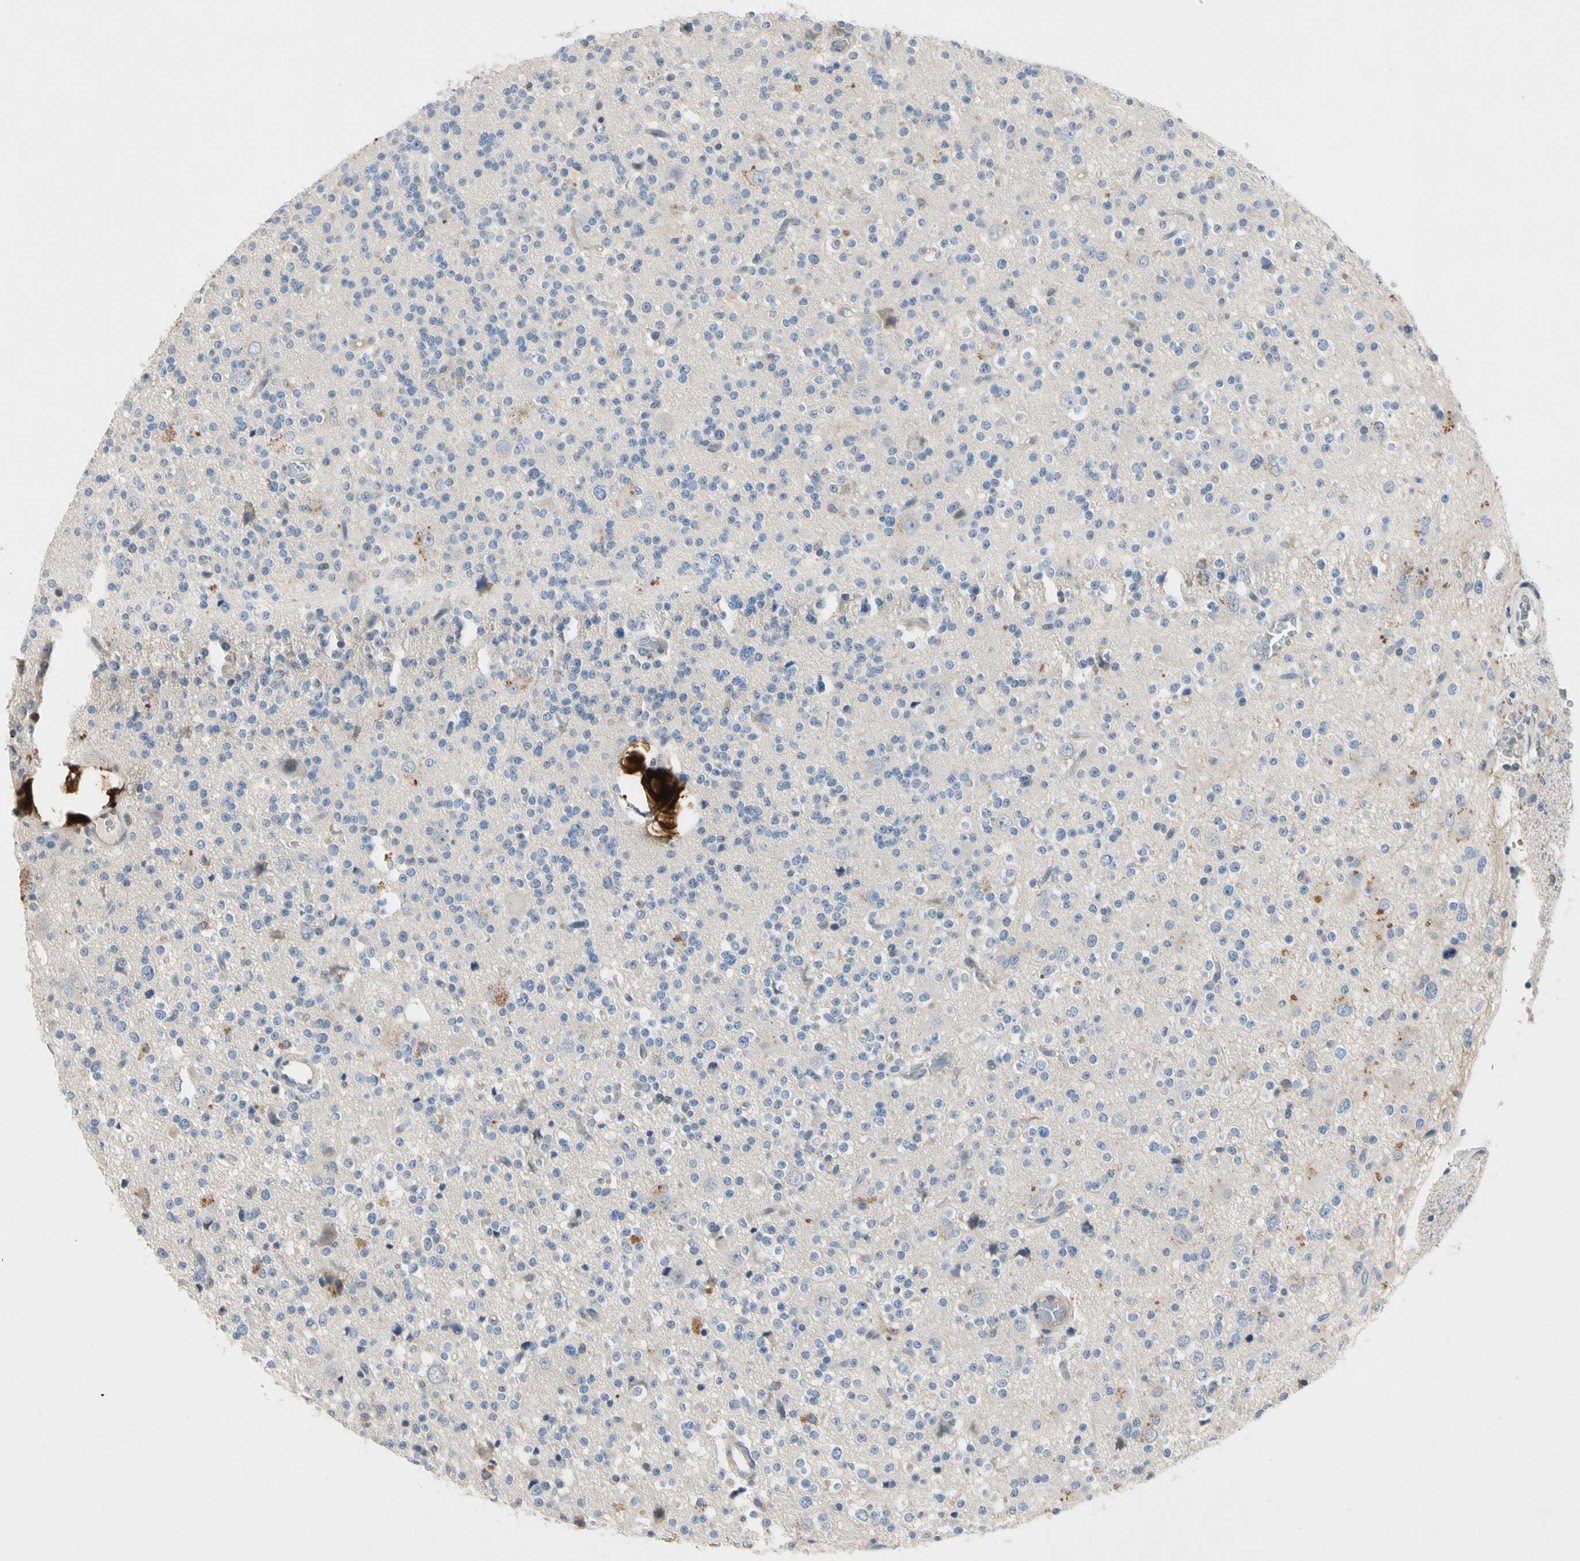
{"staining": {"intensity": "weak", "quantity": "<25%", "location": "cytoplasmic/membranous"}, "tissue": "glioma", "cell_type": "Tumor cells", "image_type": "cancer", "snomed": [{"axis": "morphology", "description": "Glioma, malignant, High grade"}, {"axis": "topography", "description": "Brain"}], "caption": "Glioma stained for a protein using immunohistochemistry (IHC) reveals no expression tumor cells.", "gene": "GAS6", "patient": {"sex": "male", "age": 47}}